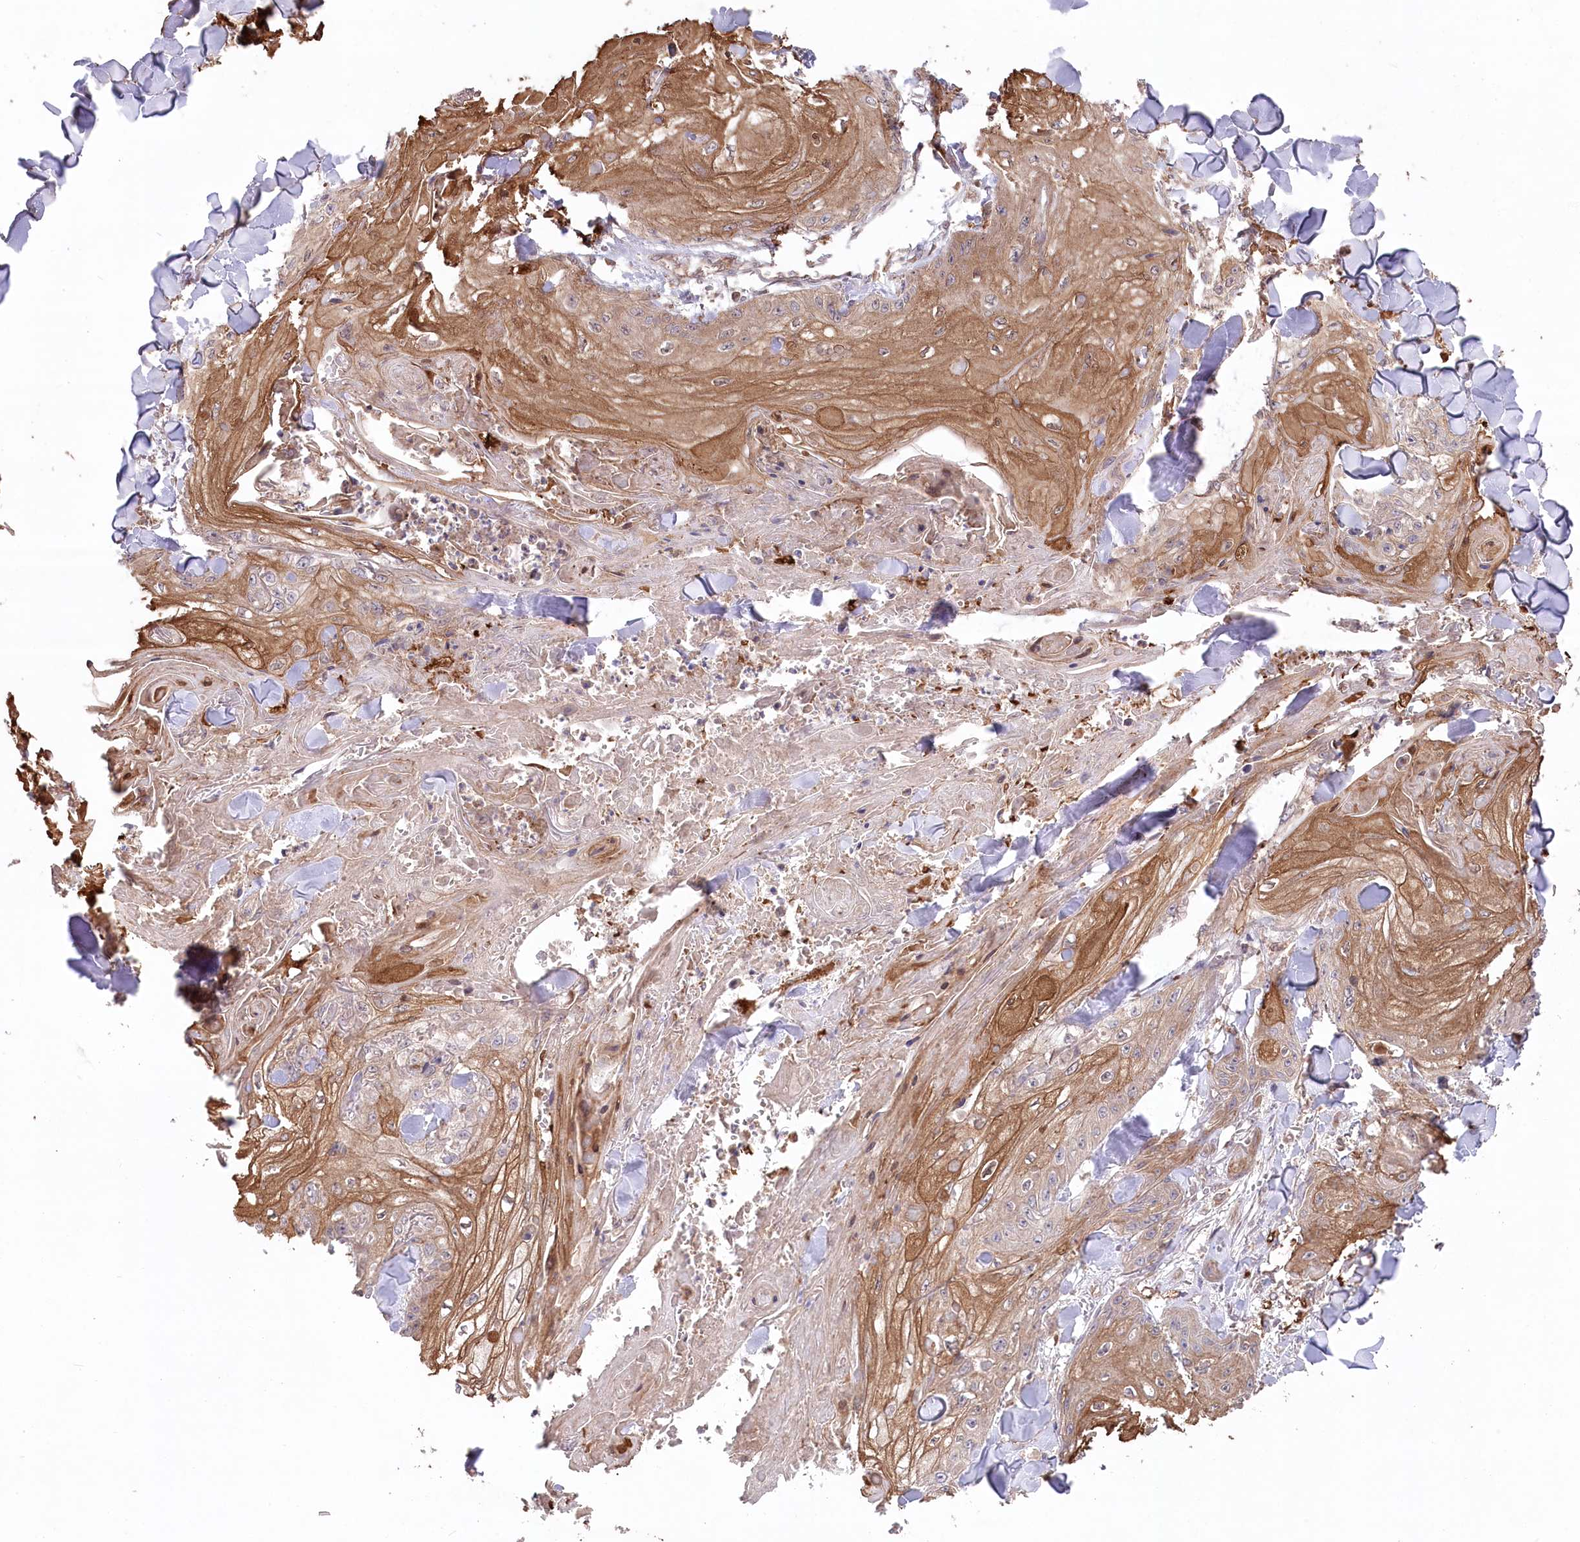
{"staining": {"intensity": "weak", "quantity": "25%-75%", "location": "cytoplasmic/membranous"}, "tissue": "skin cancer", "cell_type": "Tumor cells", "image_type": "cancer", "snomed": [{"axis": "morphology", "description": "Squamous cell carcinoma, NOS"}, {"axis": "topography", "description": "Skin"}], "caption": "The image displays a brown stain indicating the presence of a protein in the cytoplasmic/membranous of tumor cells in skin cancer.", "gene": "PPP1R21", "patient": {"sex": "male", "age": 74}}